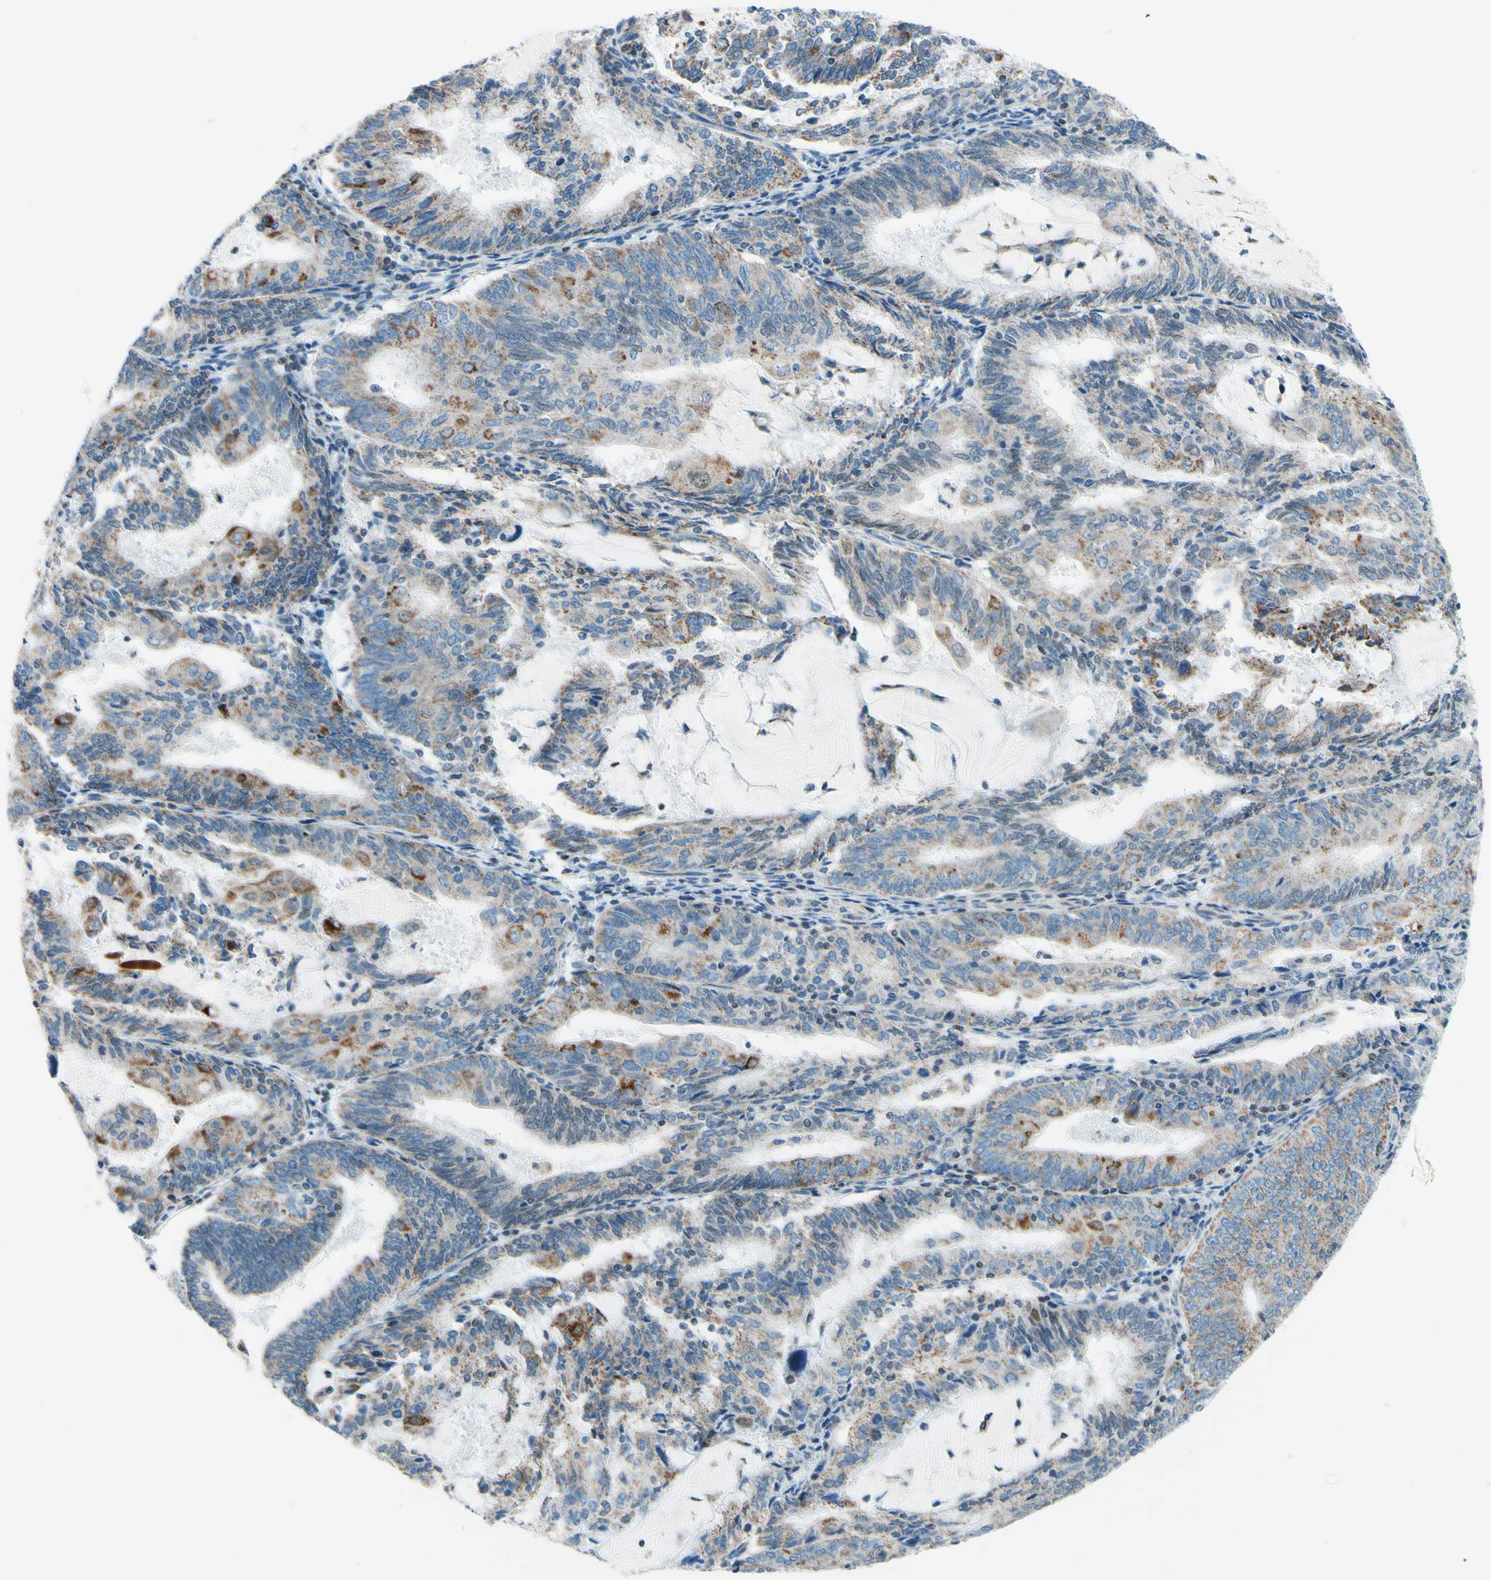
{"staining": {"intensity": "weak", "quantity": ">75%", "location": "cytoplasmic/membranous"}, "tissue": "endometrial cancer", "cell_type": "Tumor cells", "image_type": "cancer", "snomed": [{"axis": "morphology", "description": "Adenocarcinoma, NOS"}, {"axis": "topography", "description": "Endometrium"}], "caption": "Endometrial cancer (adenocarcinoma) stained with a brown dye reveals weak cytoplasmic/membranous positive staining in approximately >75% of tumor cells.", "gene": "CBX7", "patient": {"sex": "female", "age": 81}}